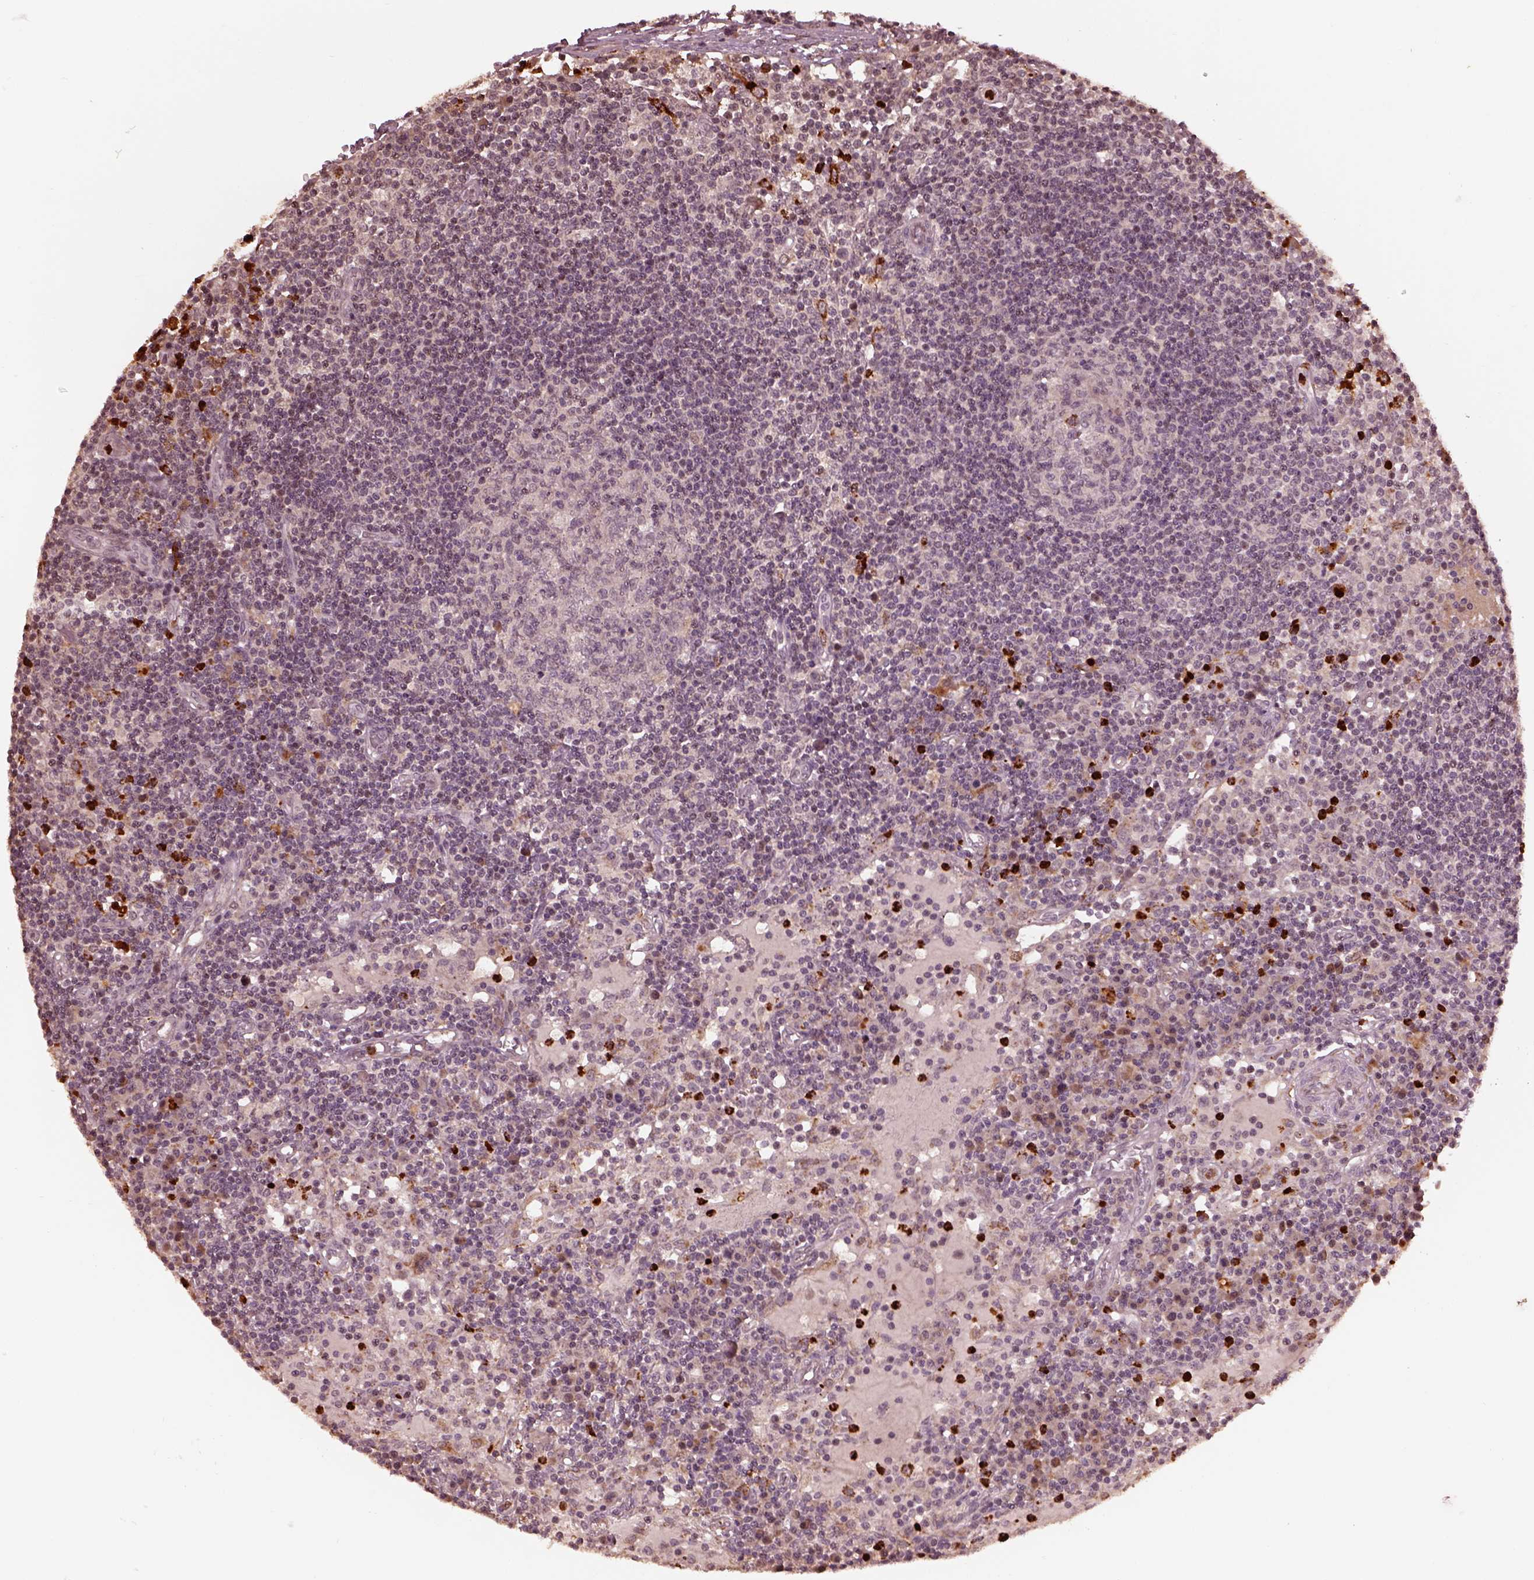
{"staining": {"intensity": "negative", "quantity": "none", "location": "none"}, "tissue": "lymph node", "cell_type": "Germinal center cells", "image_type": "normal", "snomed": [{"axis": "morphology", "description": "Normal tissue, NOS"}, {"axis": "topography", "description": "Lymph node"}], "caption": "Germinal center cells show no significant protein positivity in normal lymph node. The staining is performed using DAB brown chromogen with nuclei counter-stained in using hematoxylin.", "gene": "RUFY3", "patient": {"sex": "female", "age": 72}}